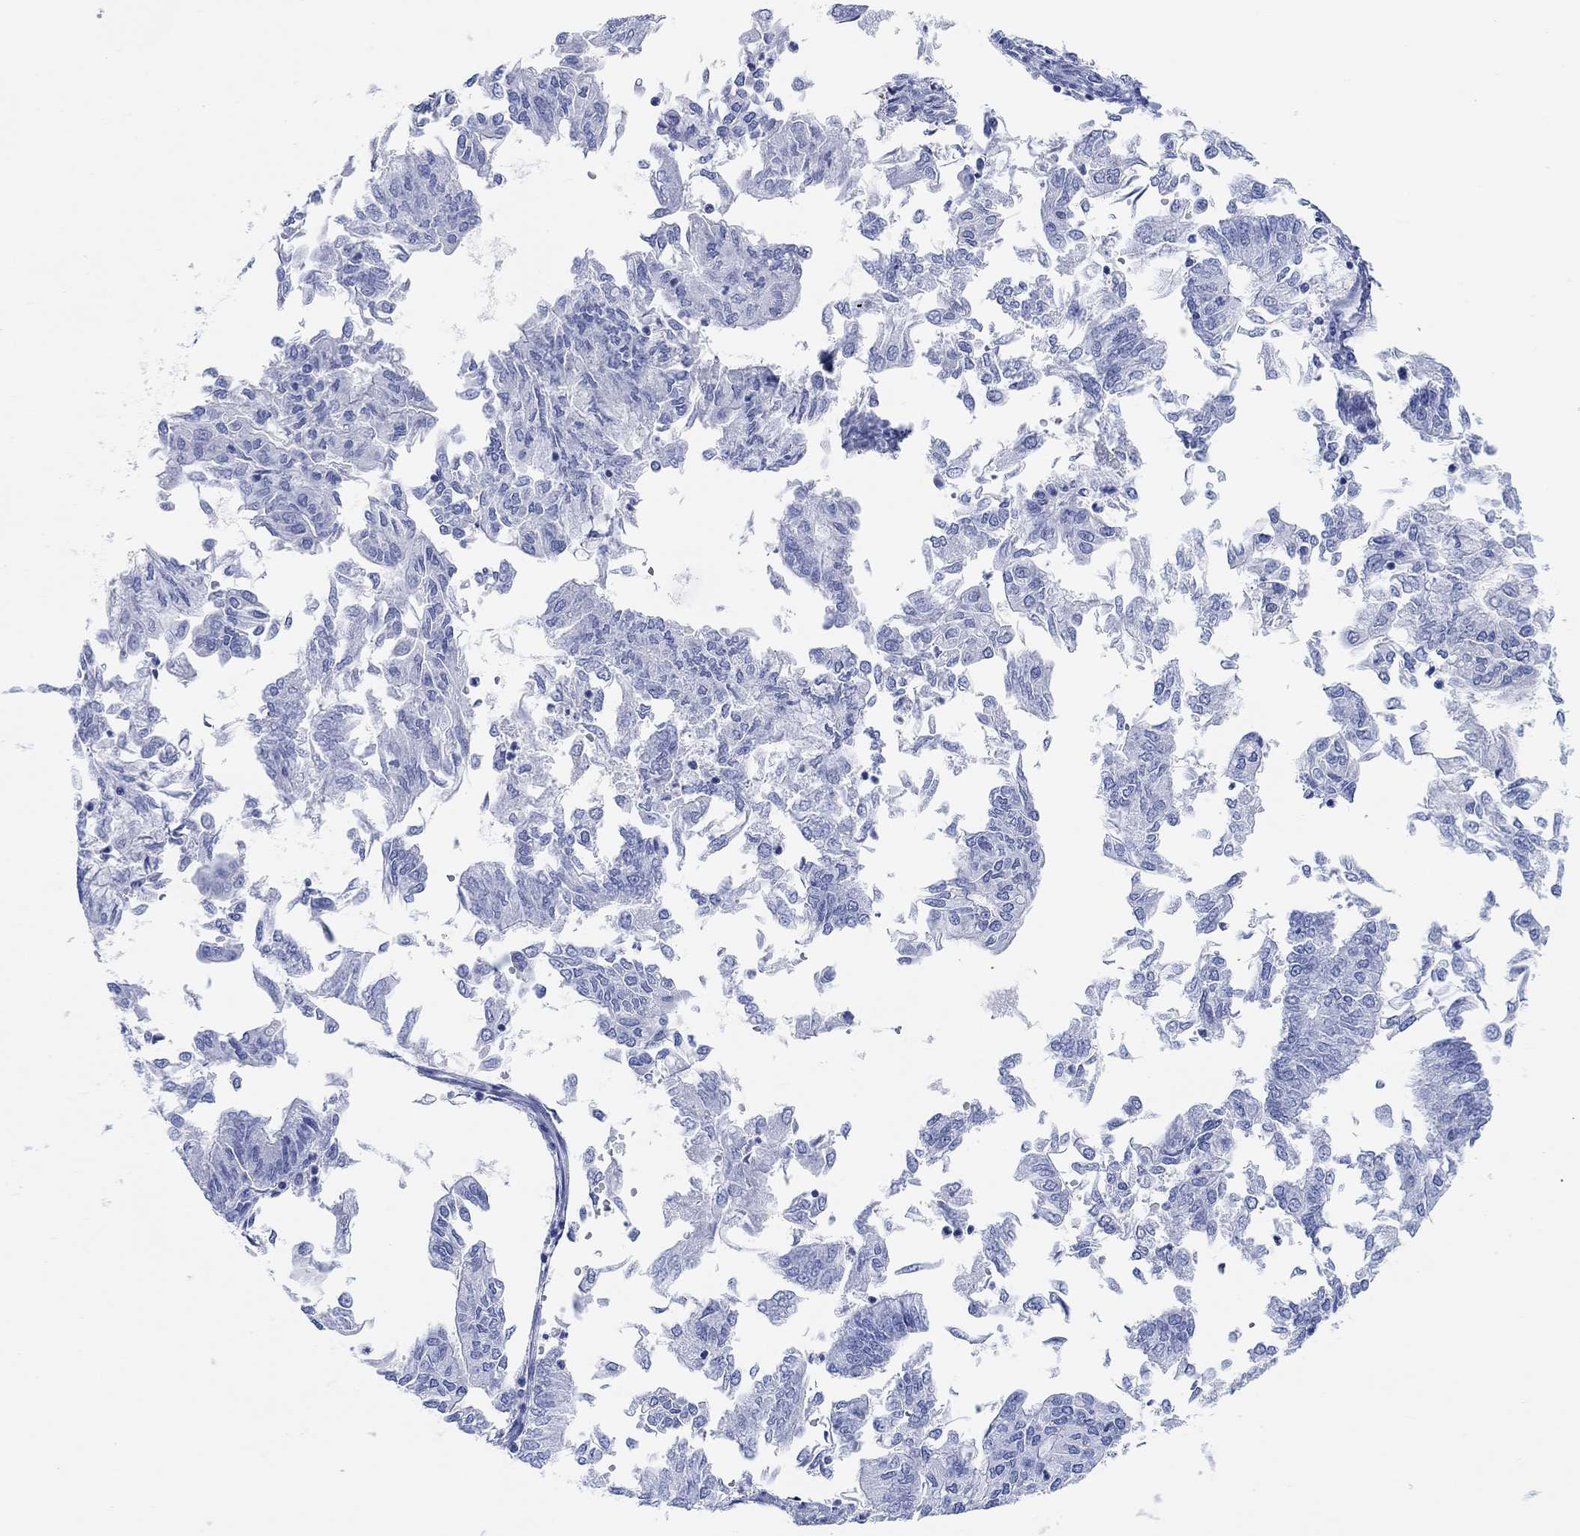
{"staining": {"intensity": "negative", "quantity": "none", "location": "none"}, "tissue": "endometrial cancer", "cell_type": "Tumor cells", "image_type": "cancer", "snomed": [{"axis": "morphology", "description": "Adenocarcinoma, NOS"}, {"axis": "topography", "description": "Endometrium"}], "caption": "Image shows no significant protein positivity in tumor cells of endometrial cancer.", "gene": "ANKRD33", "patient": {"sex": "female", "age": 59}}